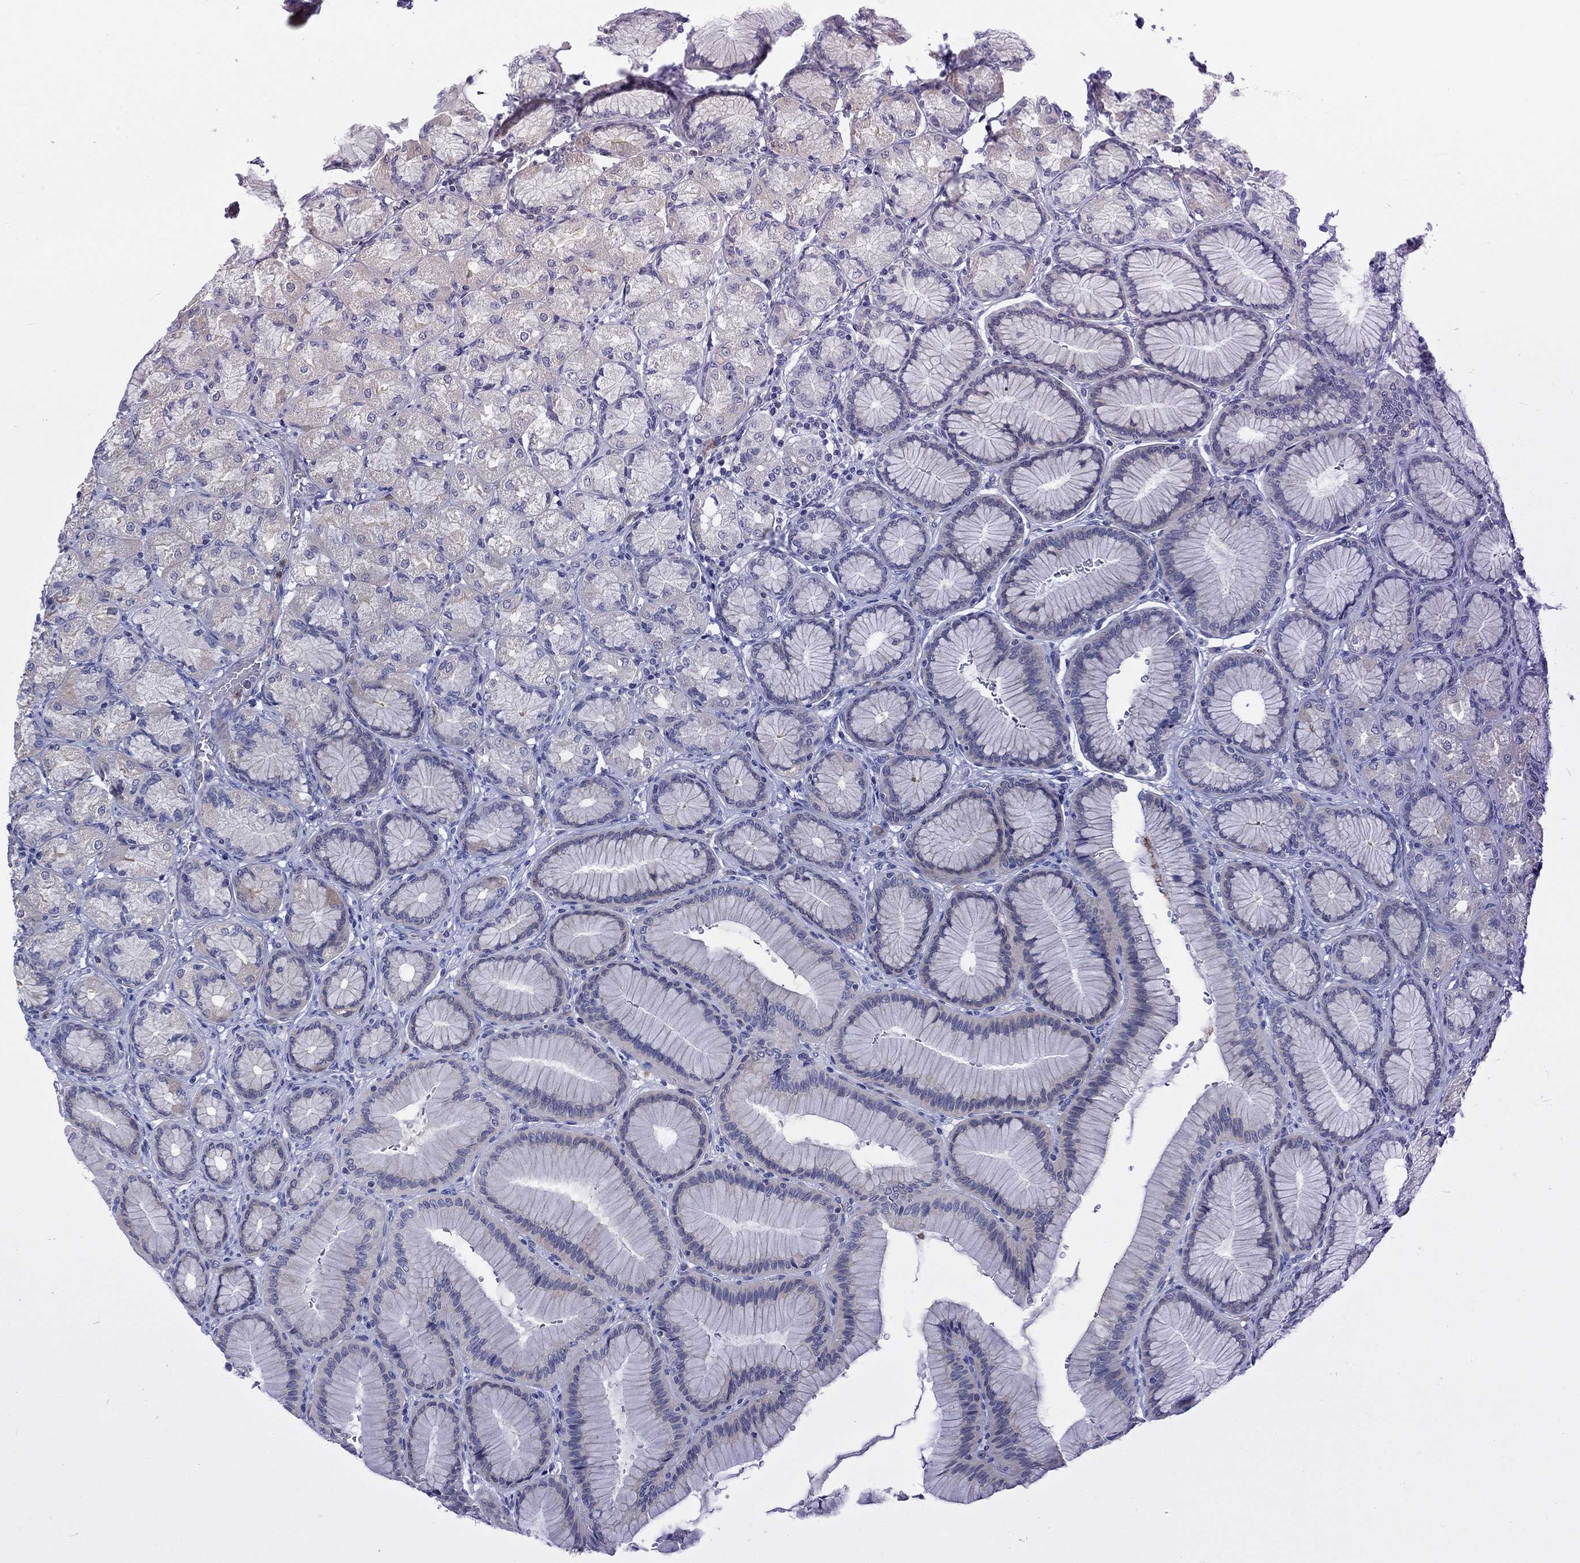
{"staining": {"intensity": "negative", "quantity": "none", "location": "none"}, "tissue": "stomach", "cell_type": "Glandular cells", "image_type": "normal", "snomed": [{"axis": "morphology", "description": "Normal tissue, NOS"}, {"axis": "morphology", "description": "Adenocarcinoma, NOS"}, {"axis": "morphology", "description": "Adenocarcinoma, High grade"}, {"axis": "topography", "description": "Stomach, upper"}, {"axis": "topography", "description": "Stomach"}], "caption": "A micrograph of stomach stained for a protein exhibits no brown staining in glandular cells. (DAB IHC with hematoxylin counter stain).", "gene": "ABCG4", "patient": {"sex": "female", "age": 65}}